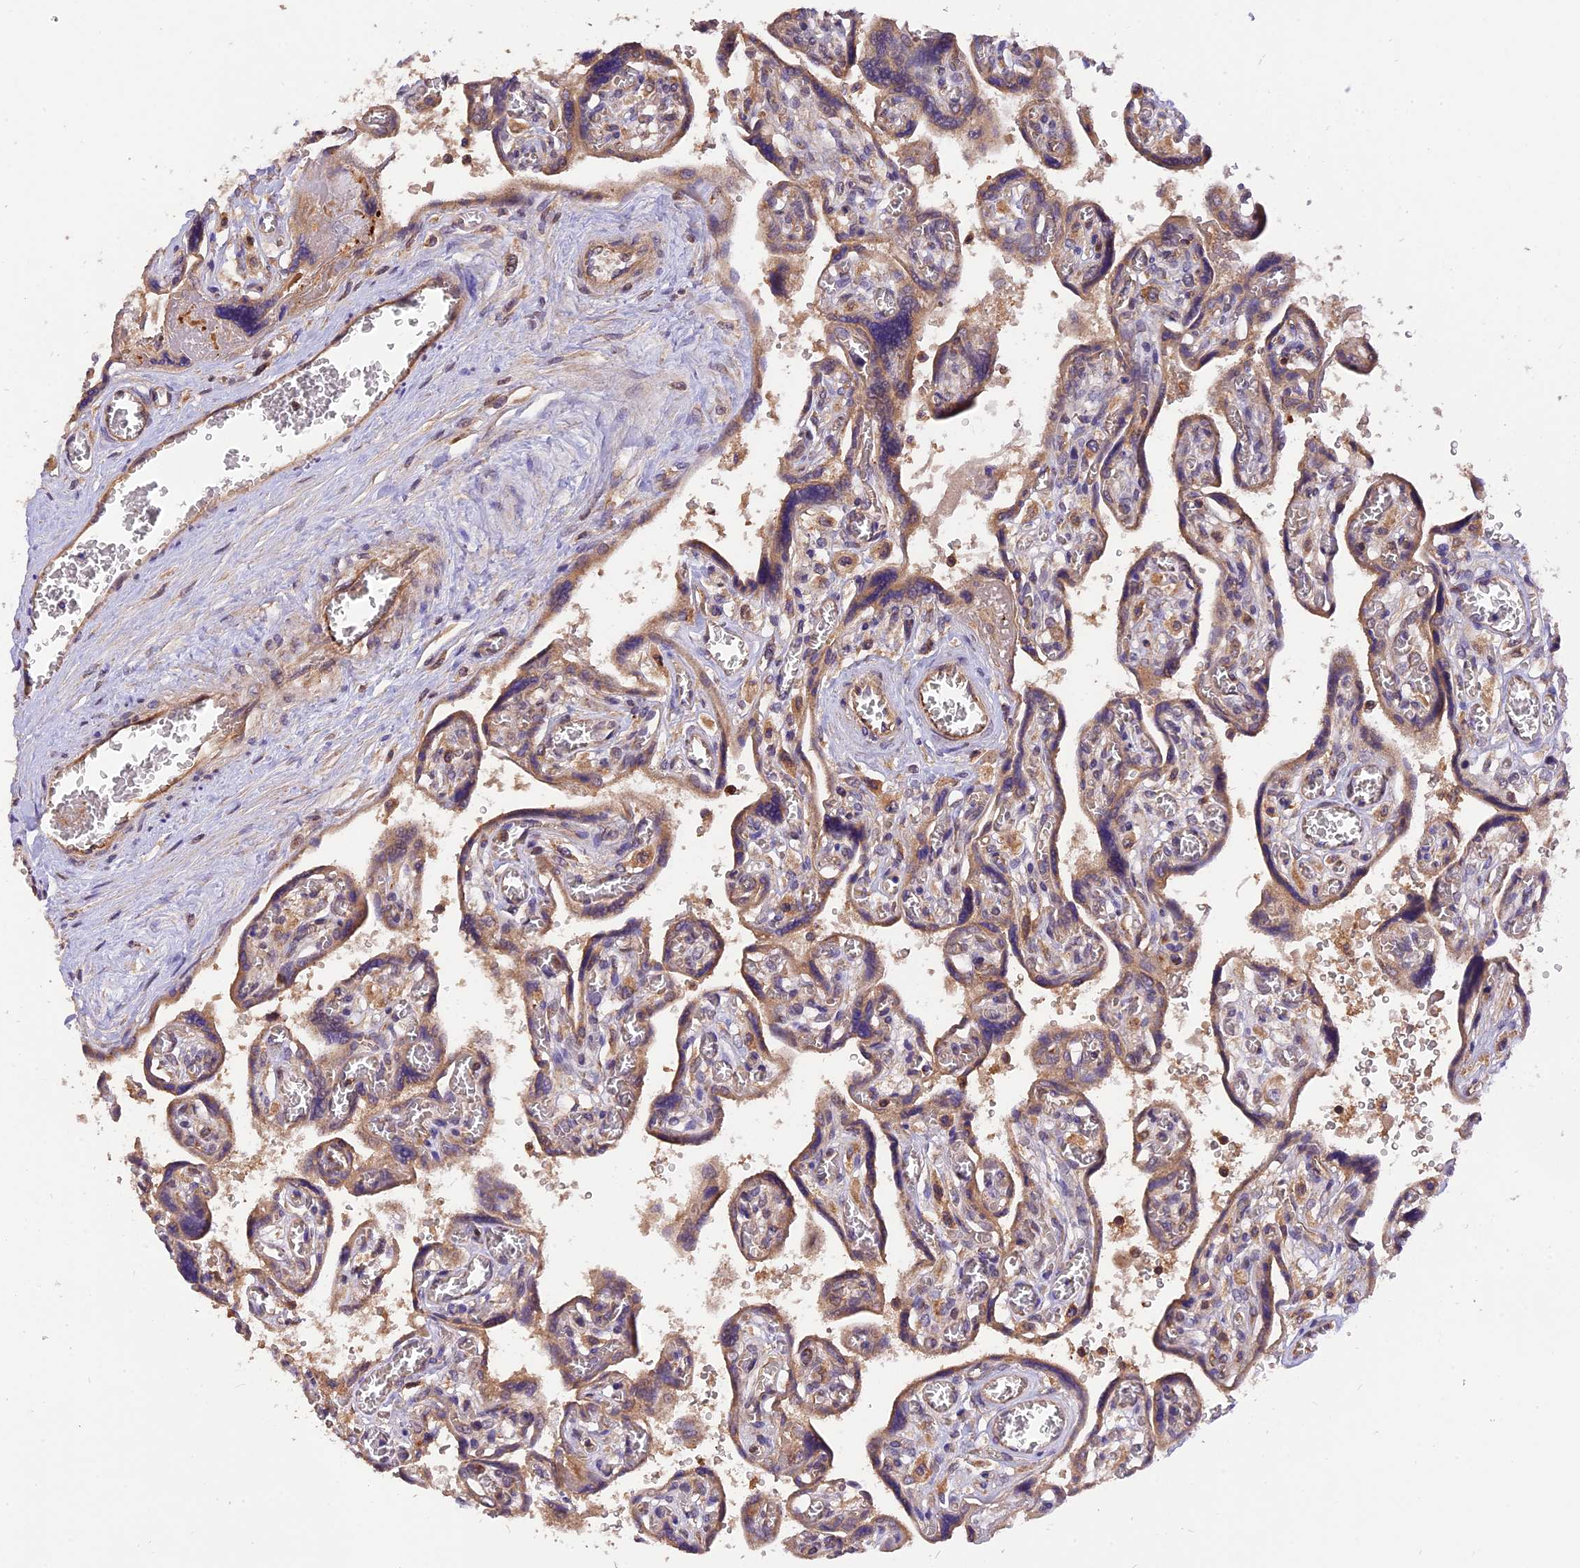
{"staining": {"intensity": "moderate", "quantity": ">75%", "location": "cytoplasmic/membranous"}, "tissue": "placenta", "cell_type": "Trophoblastic cells", "image_type": "normal", "snomed": [{"axis": "morphology", "description": "Normal tissue, NOS"}, {"axis": "topography", "description": "Placenta"}], "caption": "This histopathology image demonstrates immunohistochemistry (IHC) staining of benign human placenta, with medium moderate cytoplasmic/membranous staining in about >75% of trophoblastic cells.", "gene": "PEX3", "patient": {"sex": "female", "age": 39}}